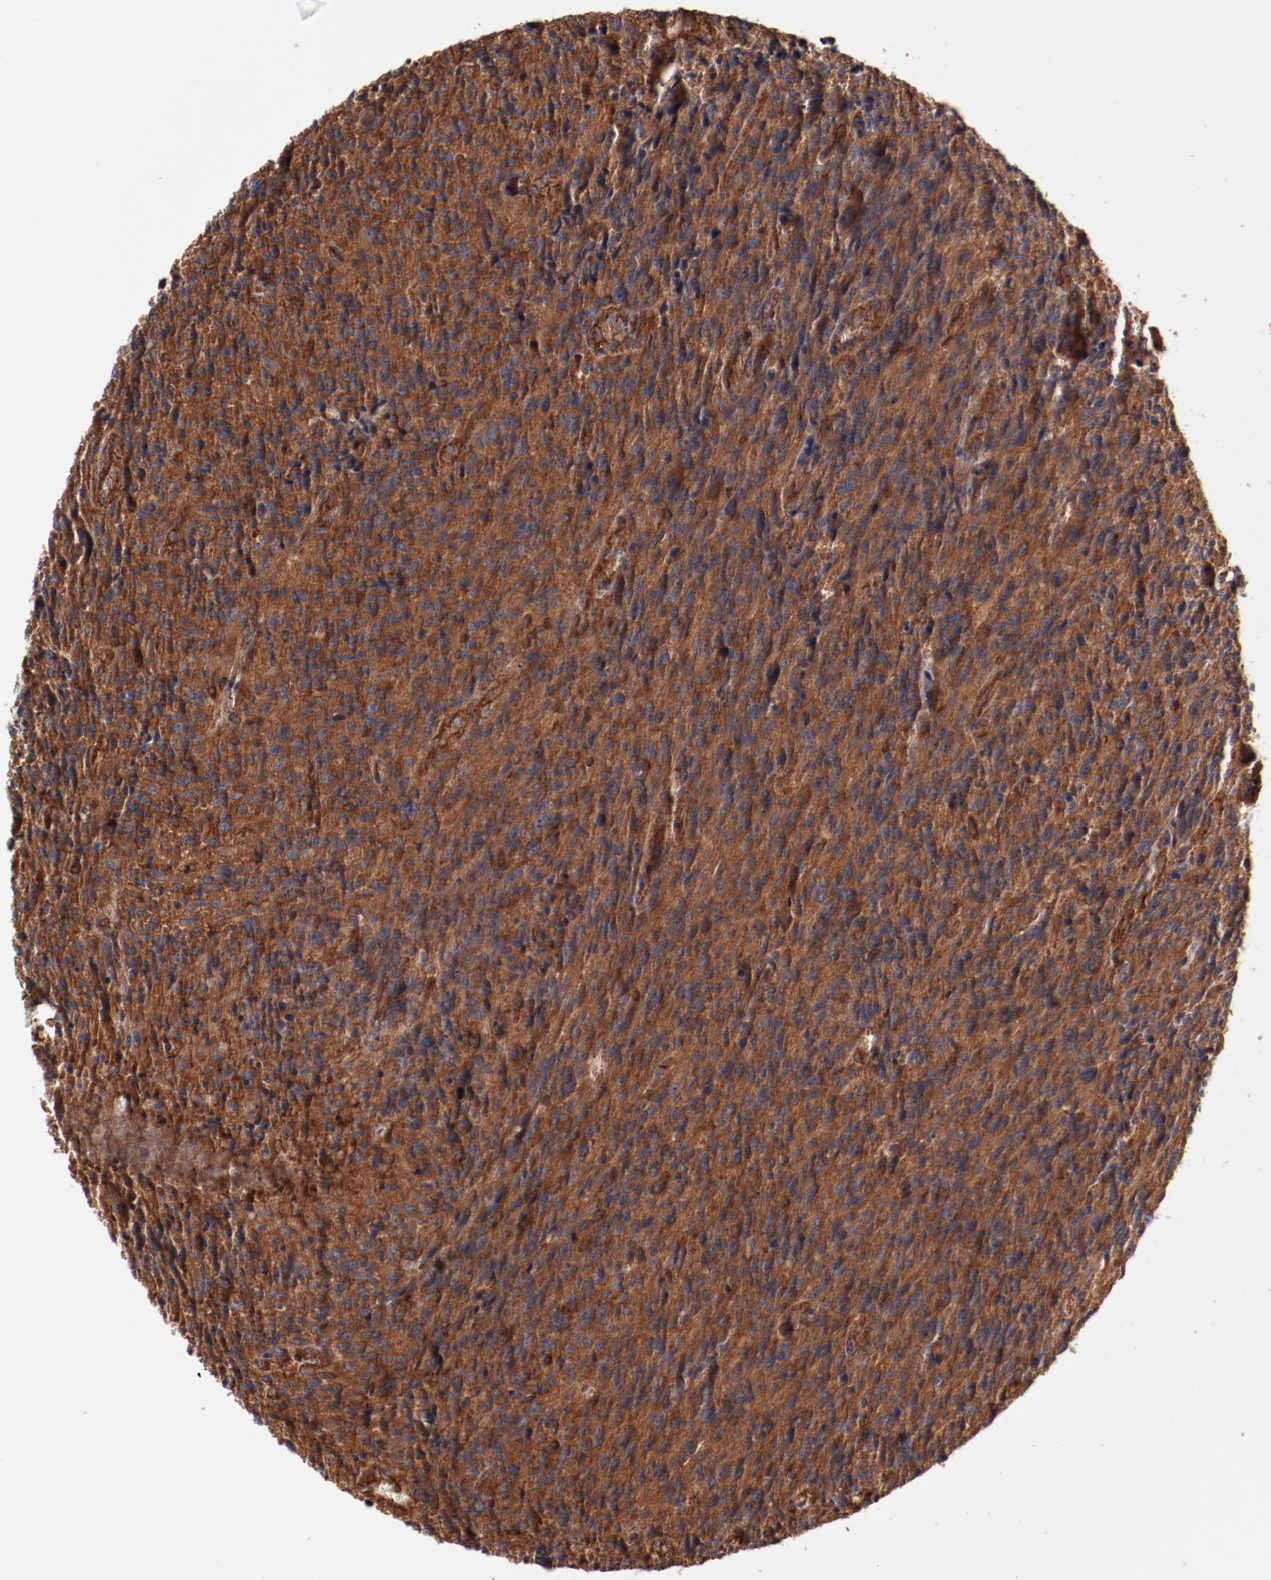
{"staining": {"intensity": "strong", "quantity": ">75%", "location": "cytoplasmic/membranous"}, "tissue": "glioma", "cell_type": "Tumor cells", "image_type": "cancer", "snomed": [{"axis": "morphology", "description": "Normal tissue, NOS"}, {"axis": "morphology", "description": "Glioma, malignant, High grade"}, {"axis": "topography", "description": "Cerebral cortex"}], "caption": "IHC of human high-grade glioma (malignant) reveals high levels of strong cytoplasmic/membranous staining in about >75% of tumor cells. The staining was performed using DAB (3,3'-diaminobenzidine) to visualize the protein expression in brown, while the nuclei were stained in blue with hematoxylin (Magnification: 20x).", "gene": "TMOD3", "patient": {"sex": "male", "age": 56}}